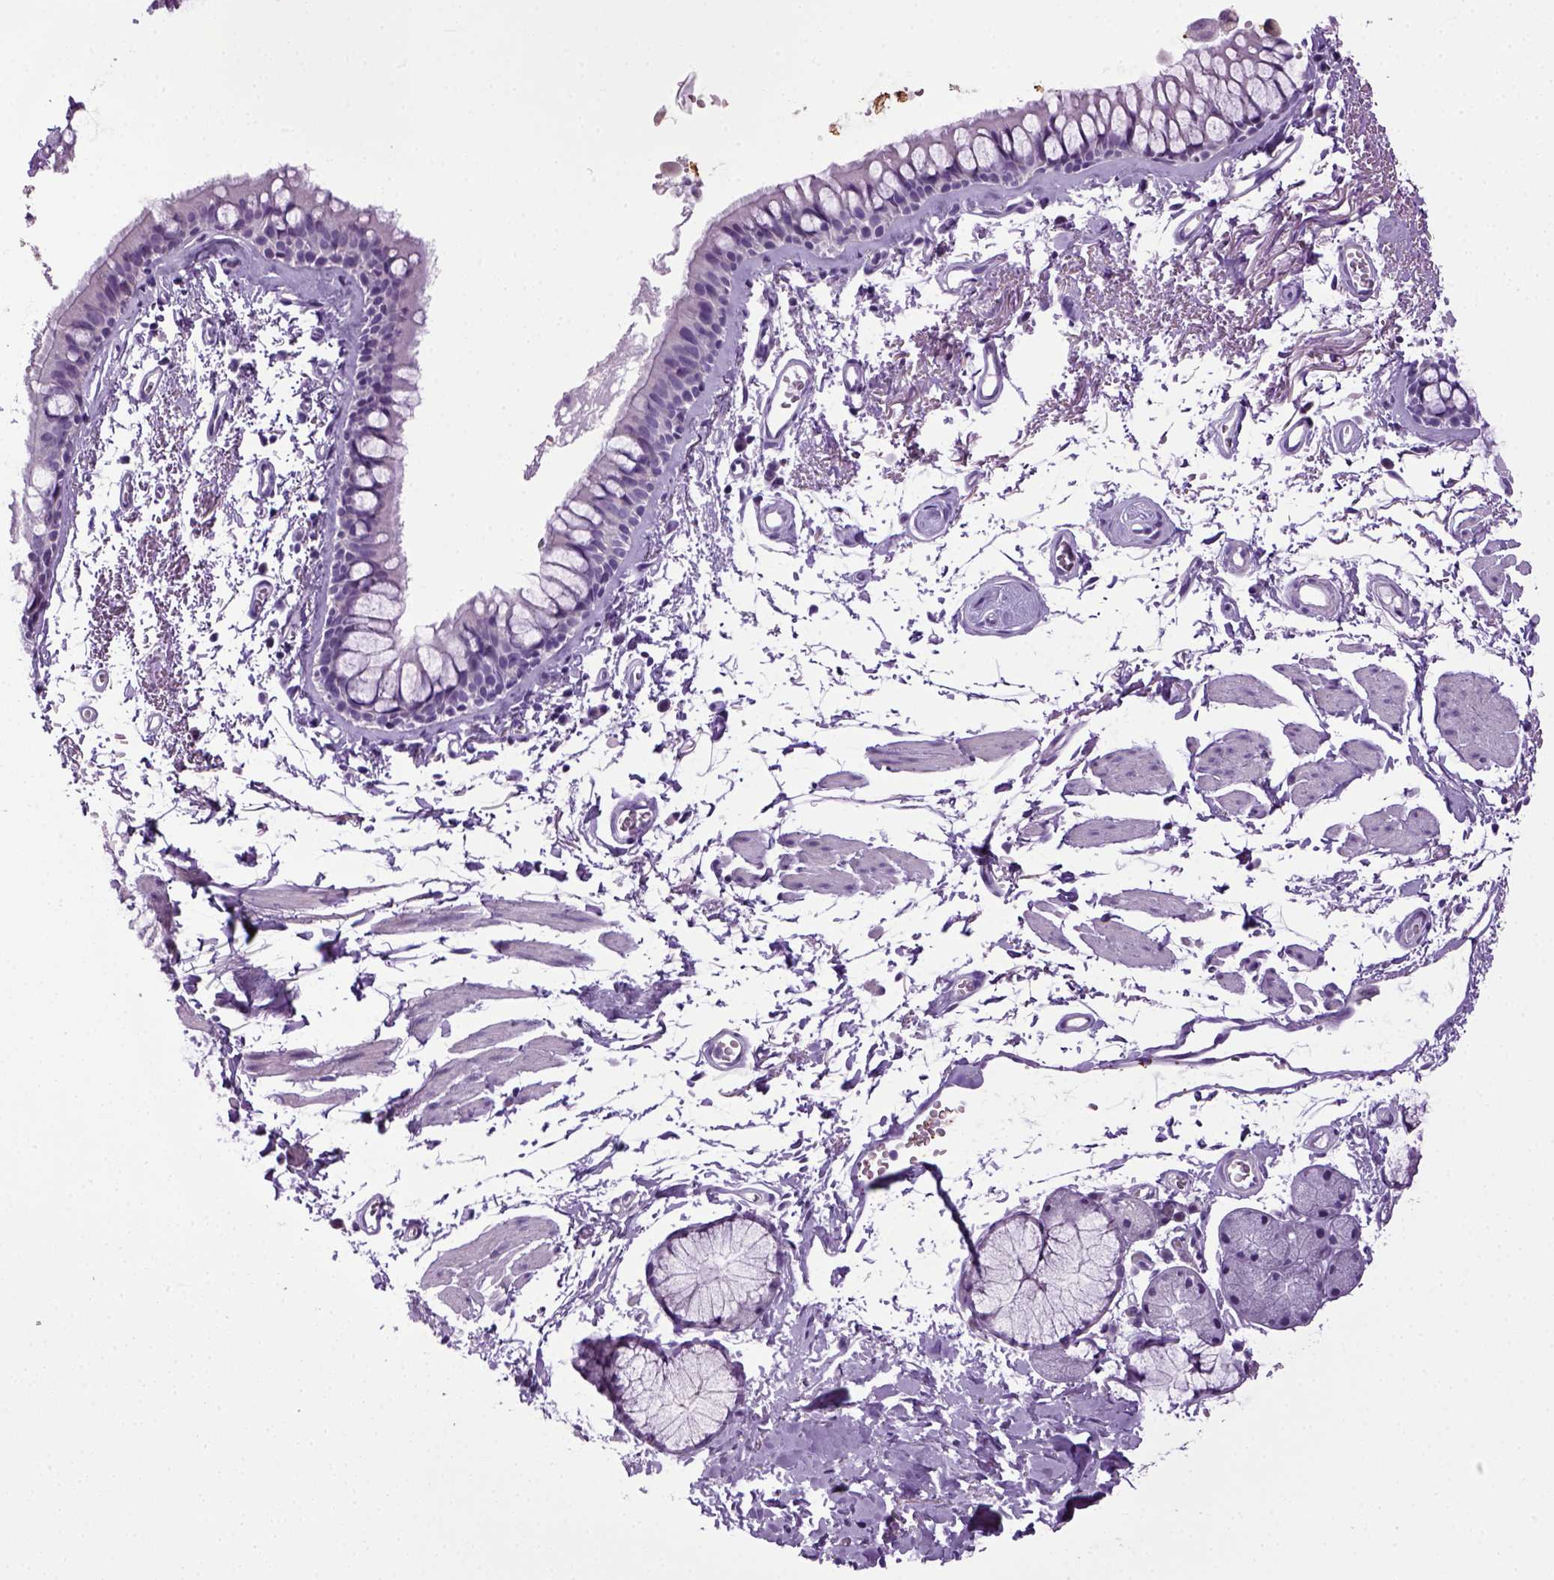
{"staining": {"intensity": "negative", "quantity": "none", "location": "none"}, "tissue": "bronchus", "cell_type": "Respiratory epithelial cells", "image_type": "normal", "snomed": [{"axis": "morphology", "description": "Normal tissue, NOS"}, {"axis": "topography", "description": "Cartilage tissue"}, {"axis": "topography", "description": "Bronchus"}], "caption": "DAB (3,3'-diaminobenzidine) immunohistochemical staining of benign human bronchus displays no significant staining in respiratory epithelial cells. The staining is performed using DAB (3,3'-diaminobenzidine) brown chromogen with nuclei counter-stained in using hematoxylin.", "gene": "HMCN2", "patient": {"sex": "female", "age": 79}}